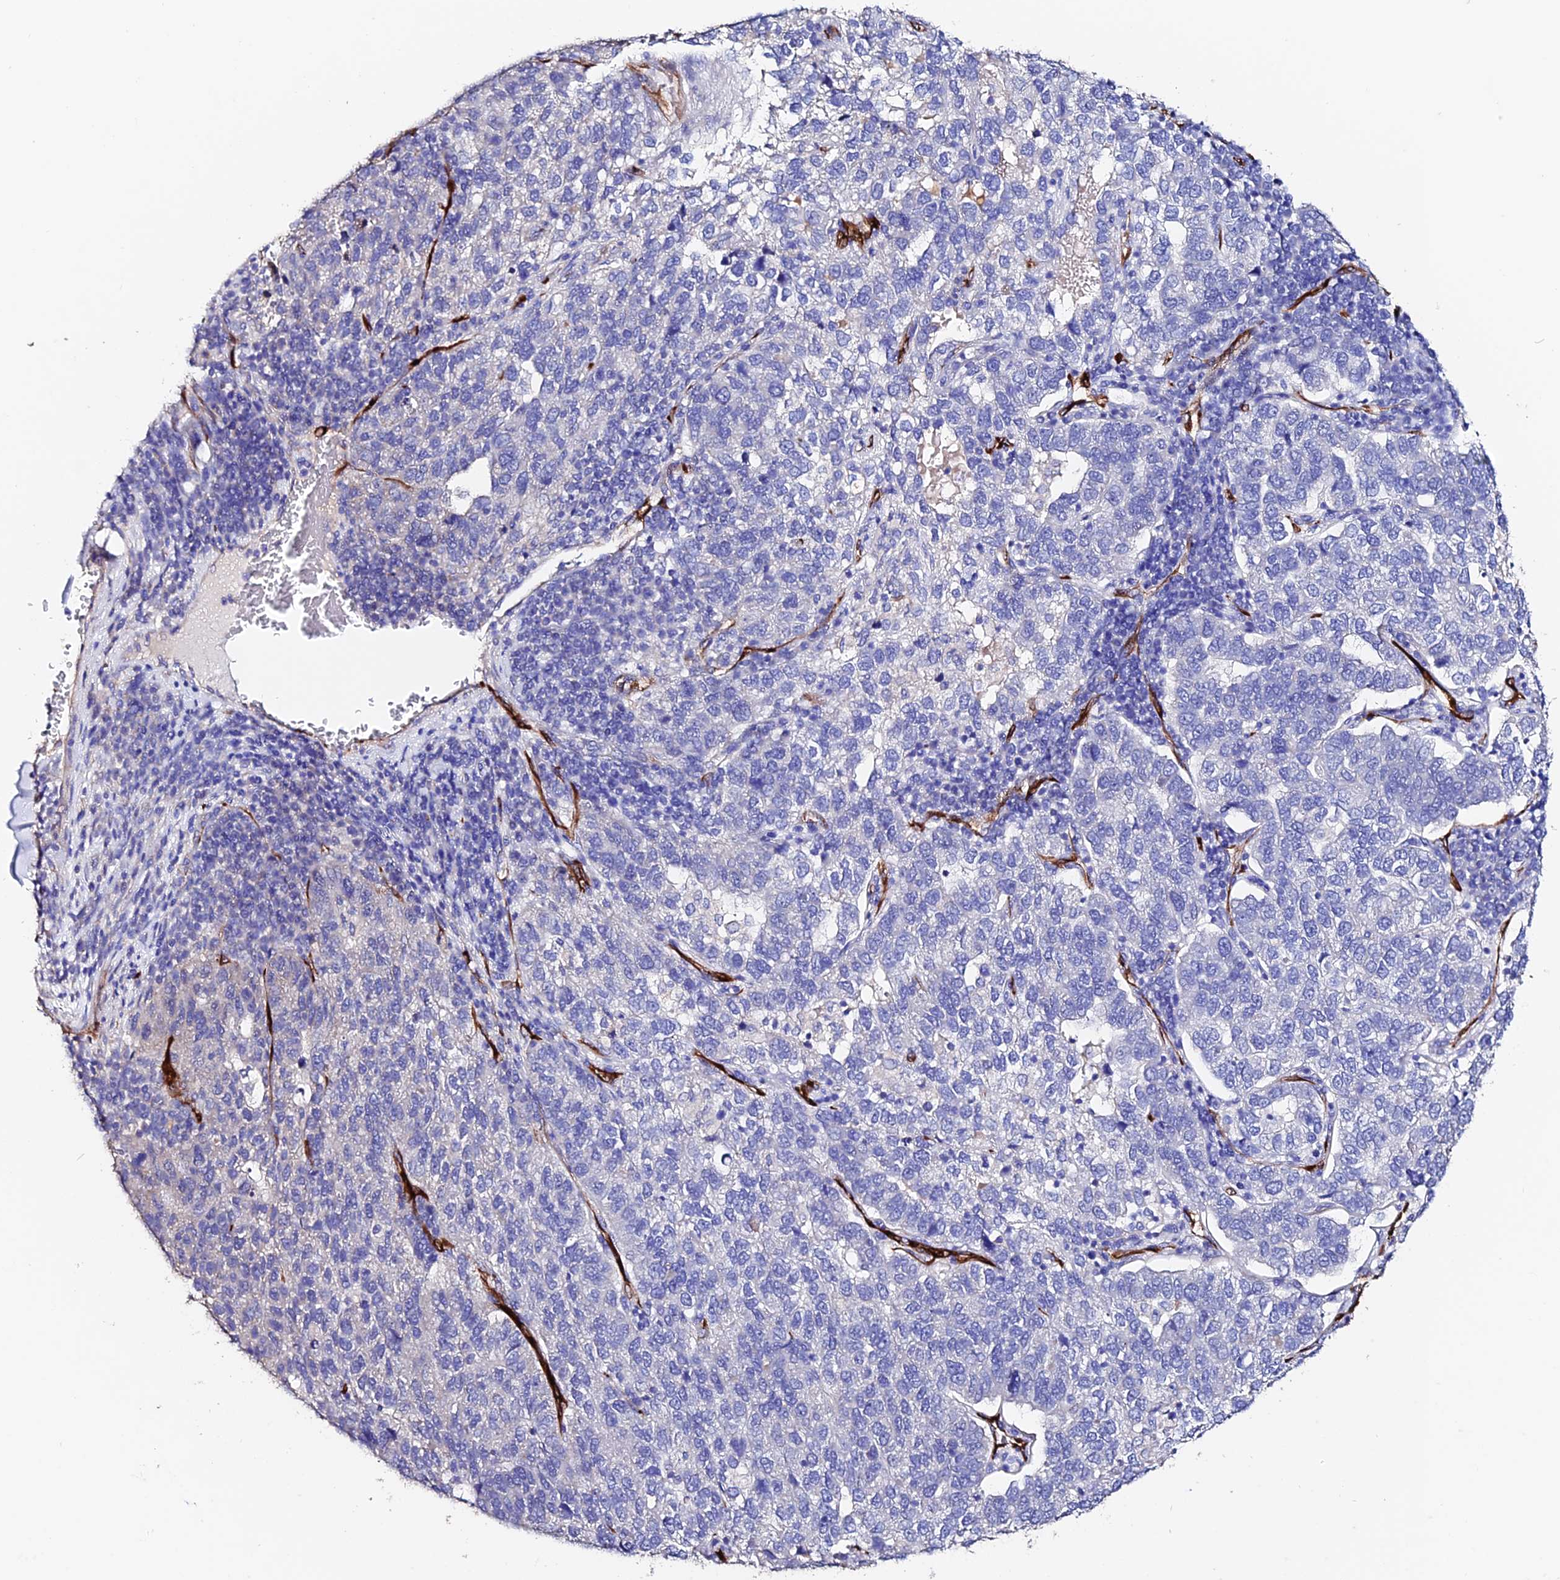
{"staining": {"intensity": "negative", "quantity": "none", "location": "none"}, "tissue": "pancreatic cancer", "cell_type": "Tumor cells", "image_type": "cancer", "snomed": [{"axis": "morphology", "description": "Adenocarcinoma, NOS"}, {"axis": "topography", "description": "Pancreas"}], "caption": "Immunohistochemistry of pancreatic cancer (adenocarcinoma) displays no staining in tumor cells. (Immunohistochemistry (ihc), brightfield microscopy, high magnification).", "gene": "ESM1", "patient": {"sex": "female", "age": 61}}